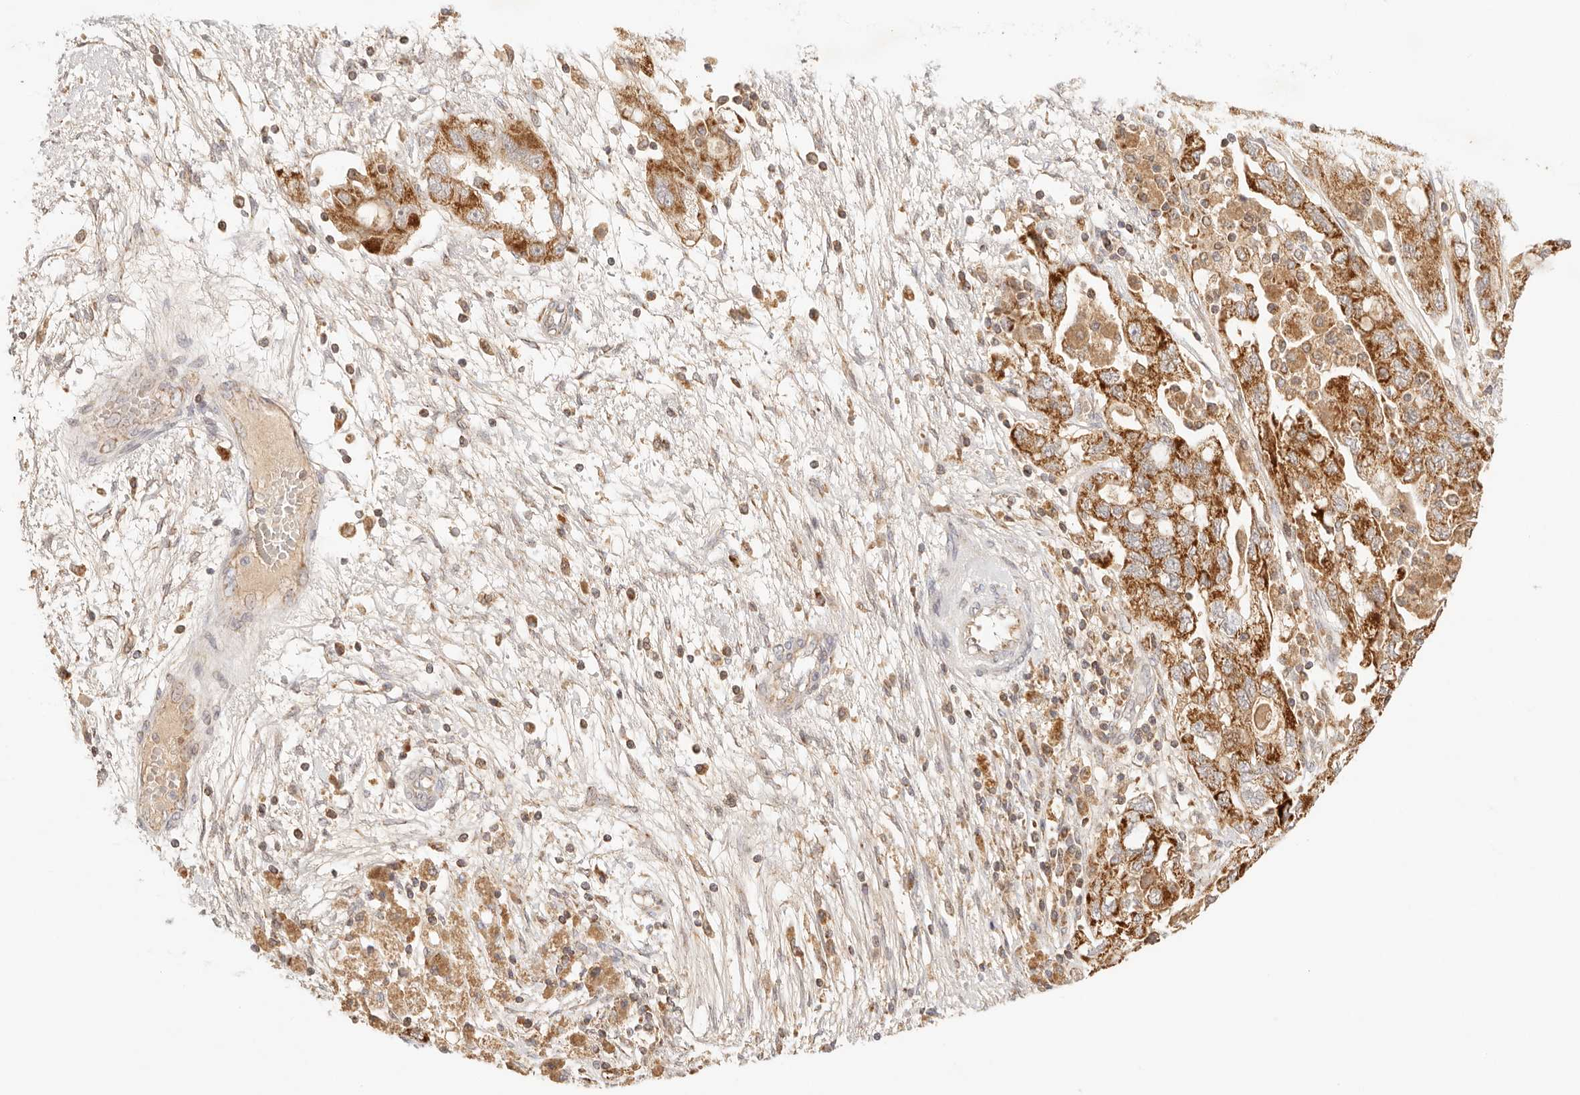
{"staining": {"intensity": "moderate", "quantity": ">75%", "location": "cytoplasmic/membranous"}, "tissue": "ovarian cancer", "cell_type": "Tumor cells", "image_type": "cancer", "snomed": [{"axis": "morphology", "description": "Carcinoma, NOS"}, {"axis": "morphology", "description": "Cystadenocarcinoma, serous, NOS"}, {"axis": "topography", "description": "Ovary"}], "caption": "Immunohistochemistry micrograph of ovarian cancer (serous cystadenocarcinoma) stained for a protein (brown), which exhibits medium levels of moderate cytoplasmic/membranous staining in approximately >75% of tumor cells.", "gene": "COA6", "patient": {"sex": "female", "age": 69}}